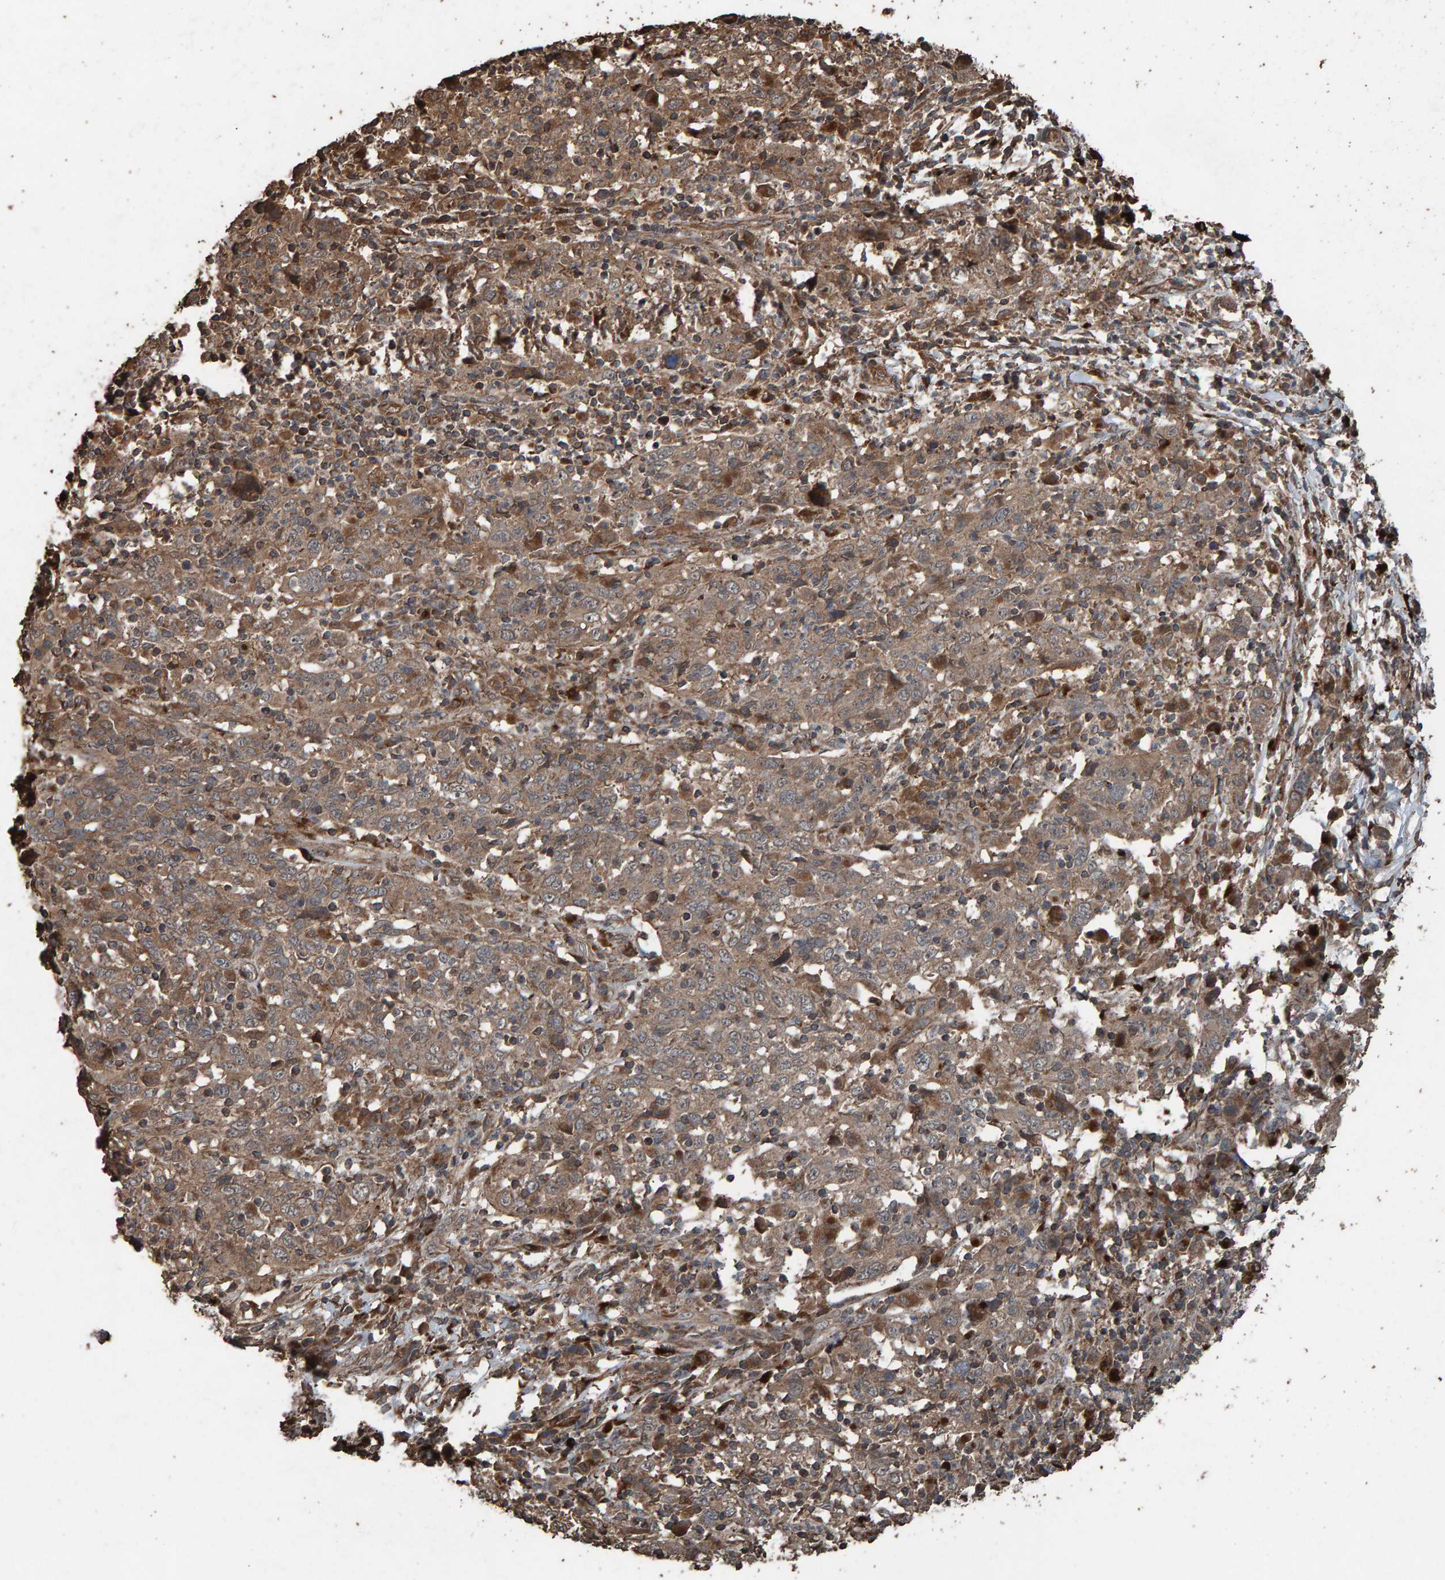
{"staining": {"intensity": "moderate", "quantity": ">75%", "location": "cytoplasmic/membranous"}, "tissue": "cervical cancer", "cell_type": "Tumor cells", "image_type": "cancer", "snomed": [{"axis": "morphology", "description": "Squamous cell carcinoma, NOS"}, {"axis": "topography", "description": "Cervix"}], "caption": "Protein staining reveals moderate cytoplasmic/membranous positivity in about >75% of tumor cells in squamous cell carcinoma (cervical).", "gene": "DUS1L", "patient": {"sex": "female", "age": 46}}